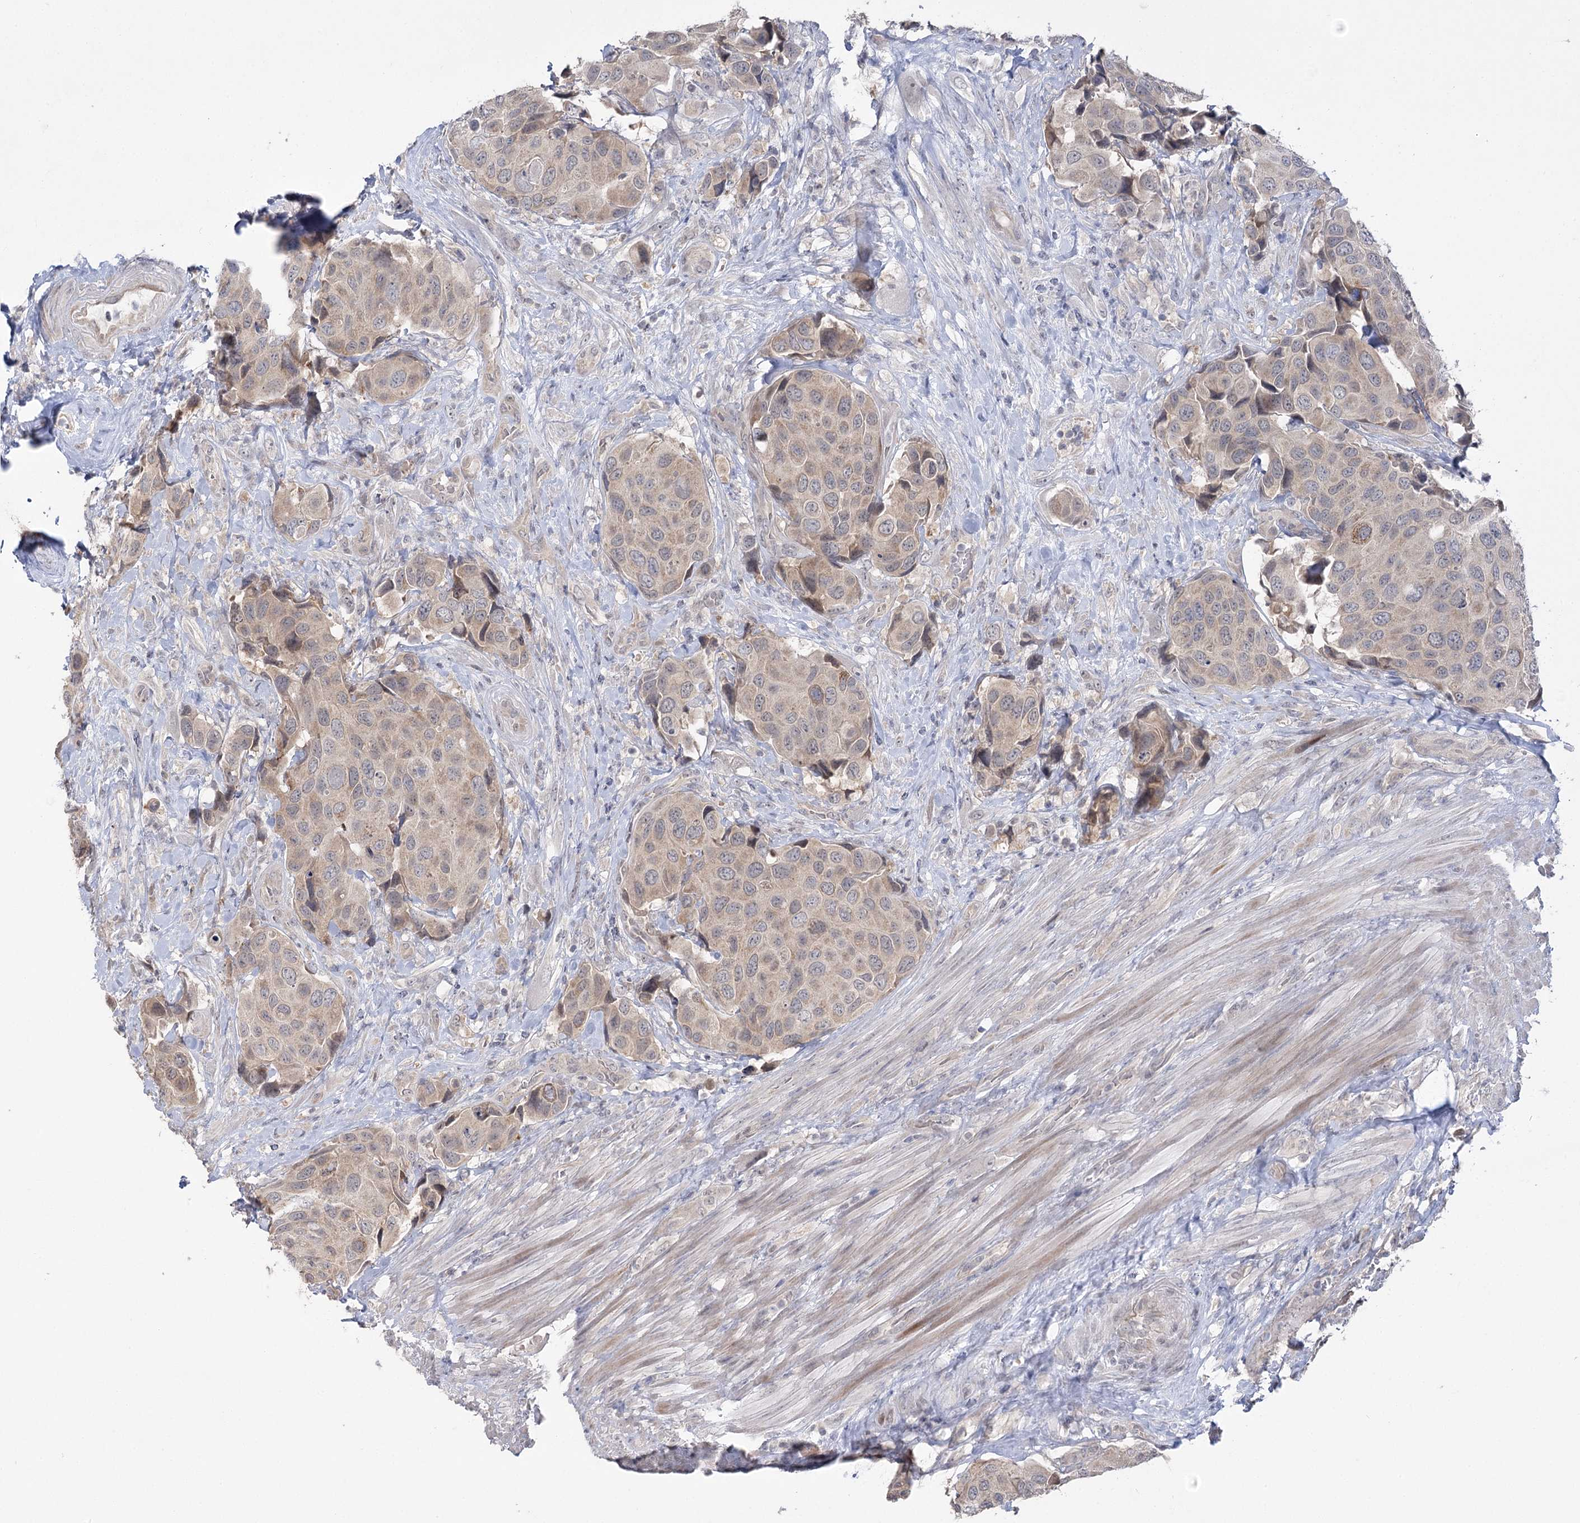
{"staining": {"intensity": "weak", "quantity": ">75%", "location": "cytoplasmic/membranous"}, "tissue": "urothelial cancer", "cell_type": "Tumor cells", "image_type": "cancer", "snomed": [{"axis": "morphology", "description": "Urothelial carcinoma, High grade"}, {"axis": "topography", "description": "Urinary bladder"}], "caption": "DAB (3,3'-diaminobenzidine) immunohistochemical staining of urothelial carcinoma (high-grade) demonstrates weak cytoplasmic/membranous protein staining in about >75% of tumor cells.", "gene": "PHYHIPL", "patient": {"sex": "male", "age": 74}}